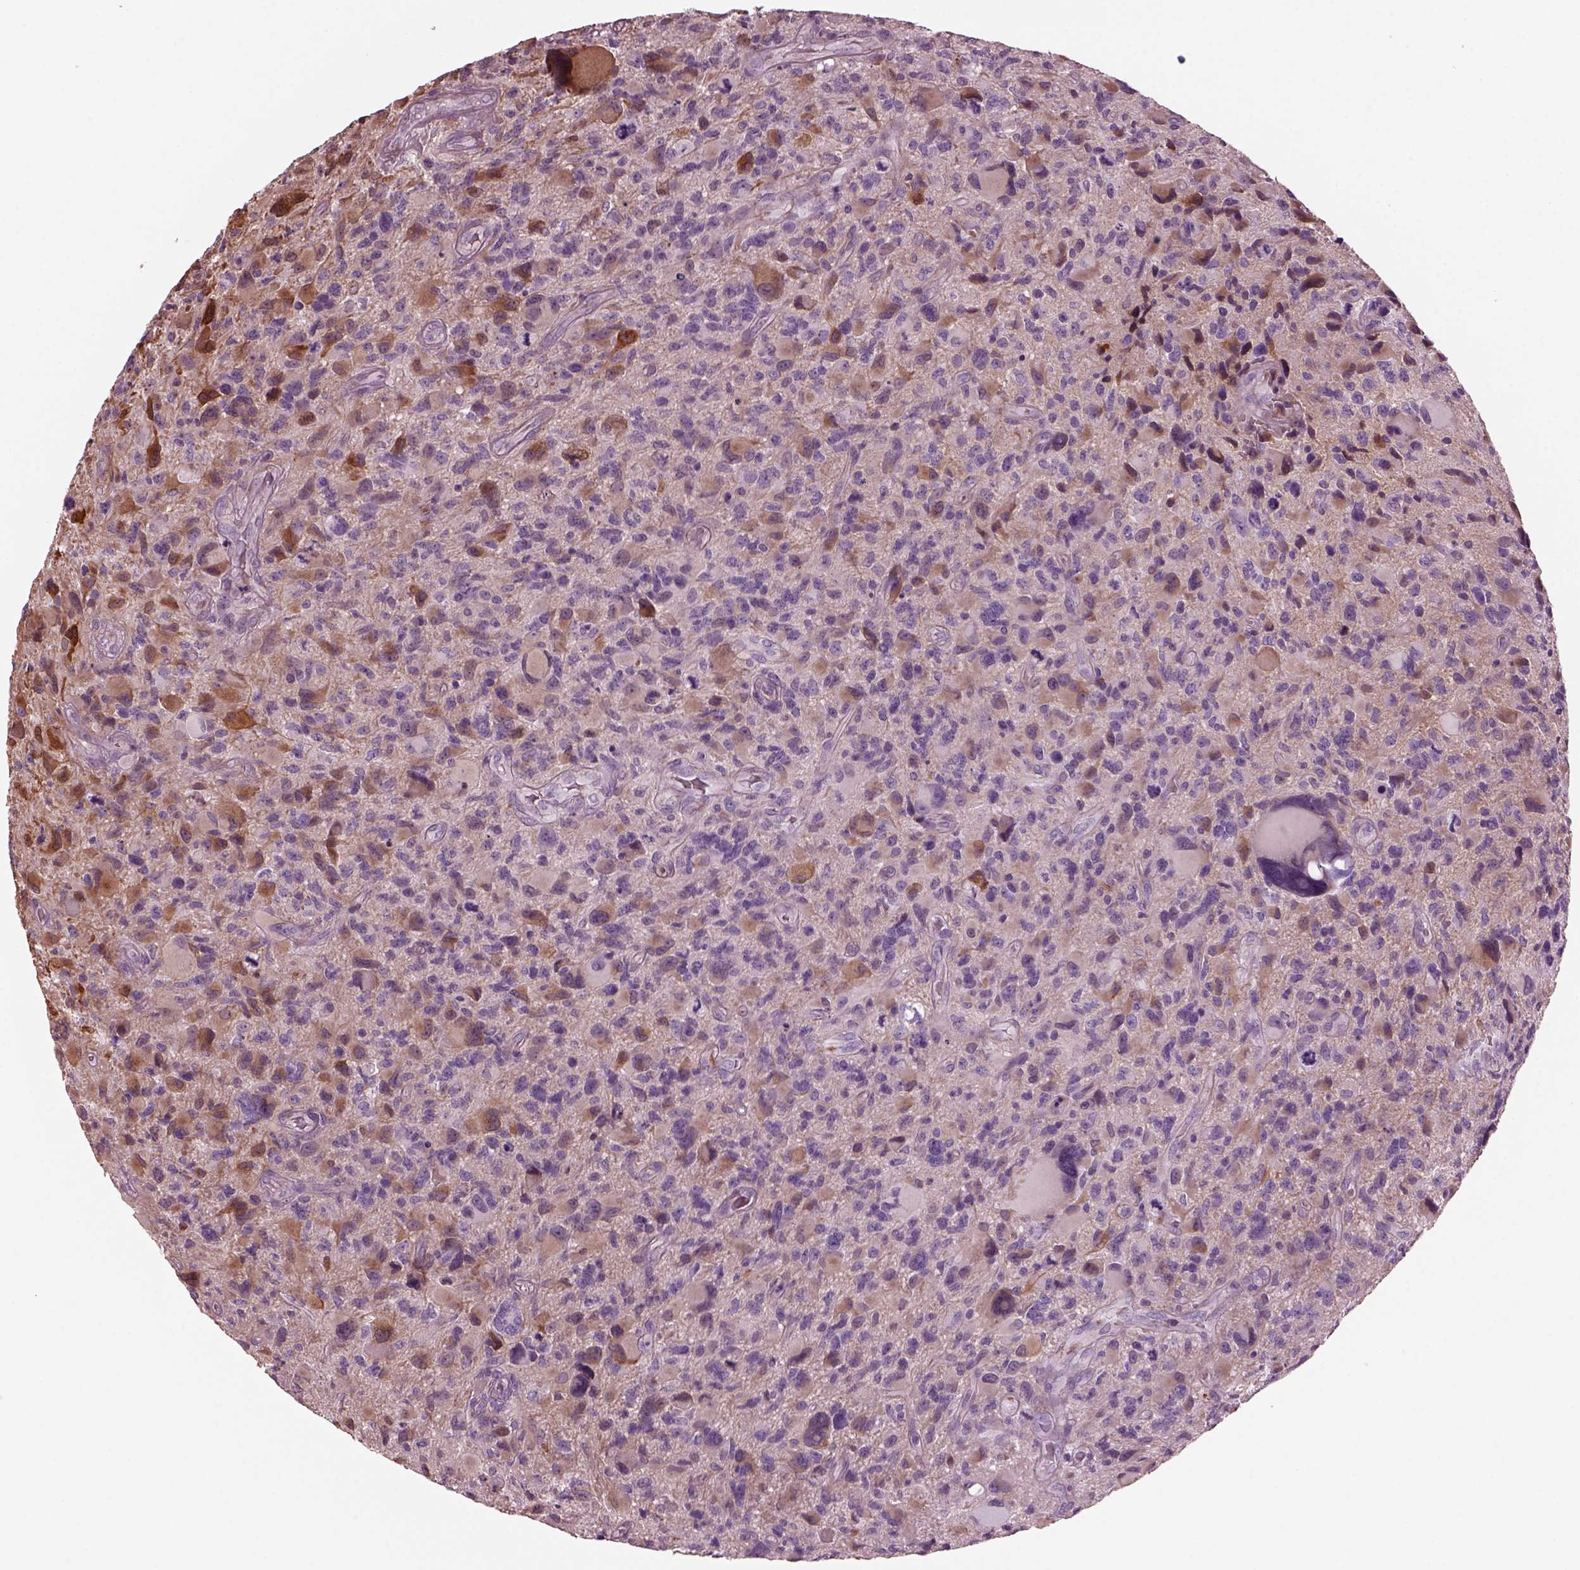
{"staining": {"intensity": "negative", "quantity": "none", "location": "none"}, "tissue": "glioma", "cell_type": "Tumor cells", "image_type": "cancer", "snomed": [{"axis": "morphology", "description": "Glioma, malignant, NOS"}, {"axis": "morphology", "description": "Glioma, malignant, High grade"}, {"axis": "topography", "description": "Brain"}], "caption": "Immunohistochemistry (IHC) of glioma exhibits no expression in tumor cells.", "gene": "GDF11", "patient": {"sex": "female", "age": 71}}